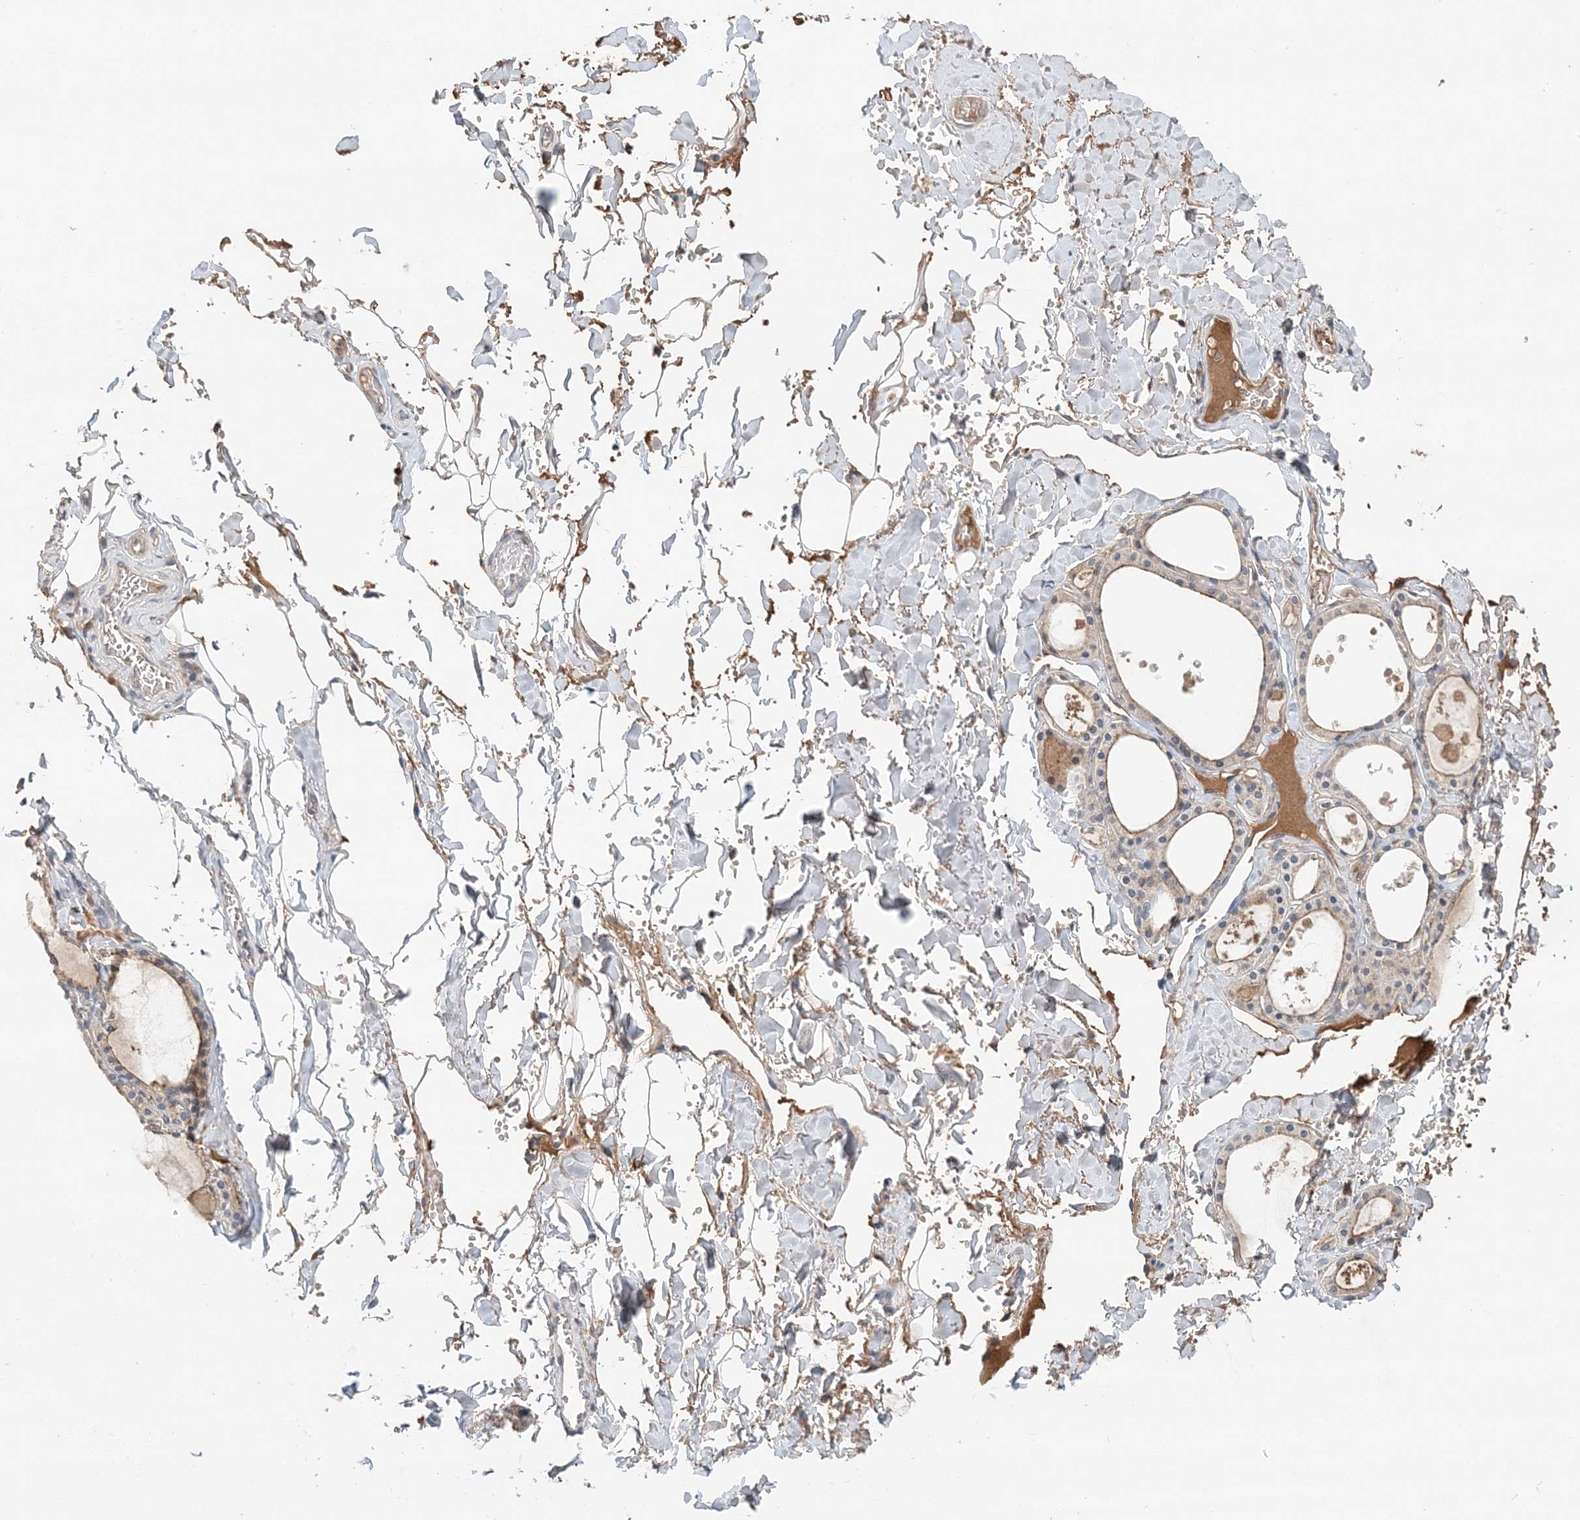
{"staining": {"intensity": "weak", "quantity": "25%-75%", "location": "cytoplasmic/membranous"}, "tissue": "thyroid gland", "cell_type": "Glandular cells", "image_type": "normal", "snomed": [{"axis": "morphology", "description": "Normal tissue, NOS"}, {"axis": "topography", "description": "Thyroid gland"}], "caption": "Weak cytoplasmic/membranous protein positivity is seen in about 25%-75% of glandular cells in thyroid gland.", "gene": "SYCP3", "patient": {"sex": "male", "age": 56}}